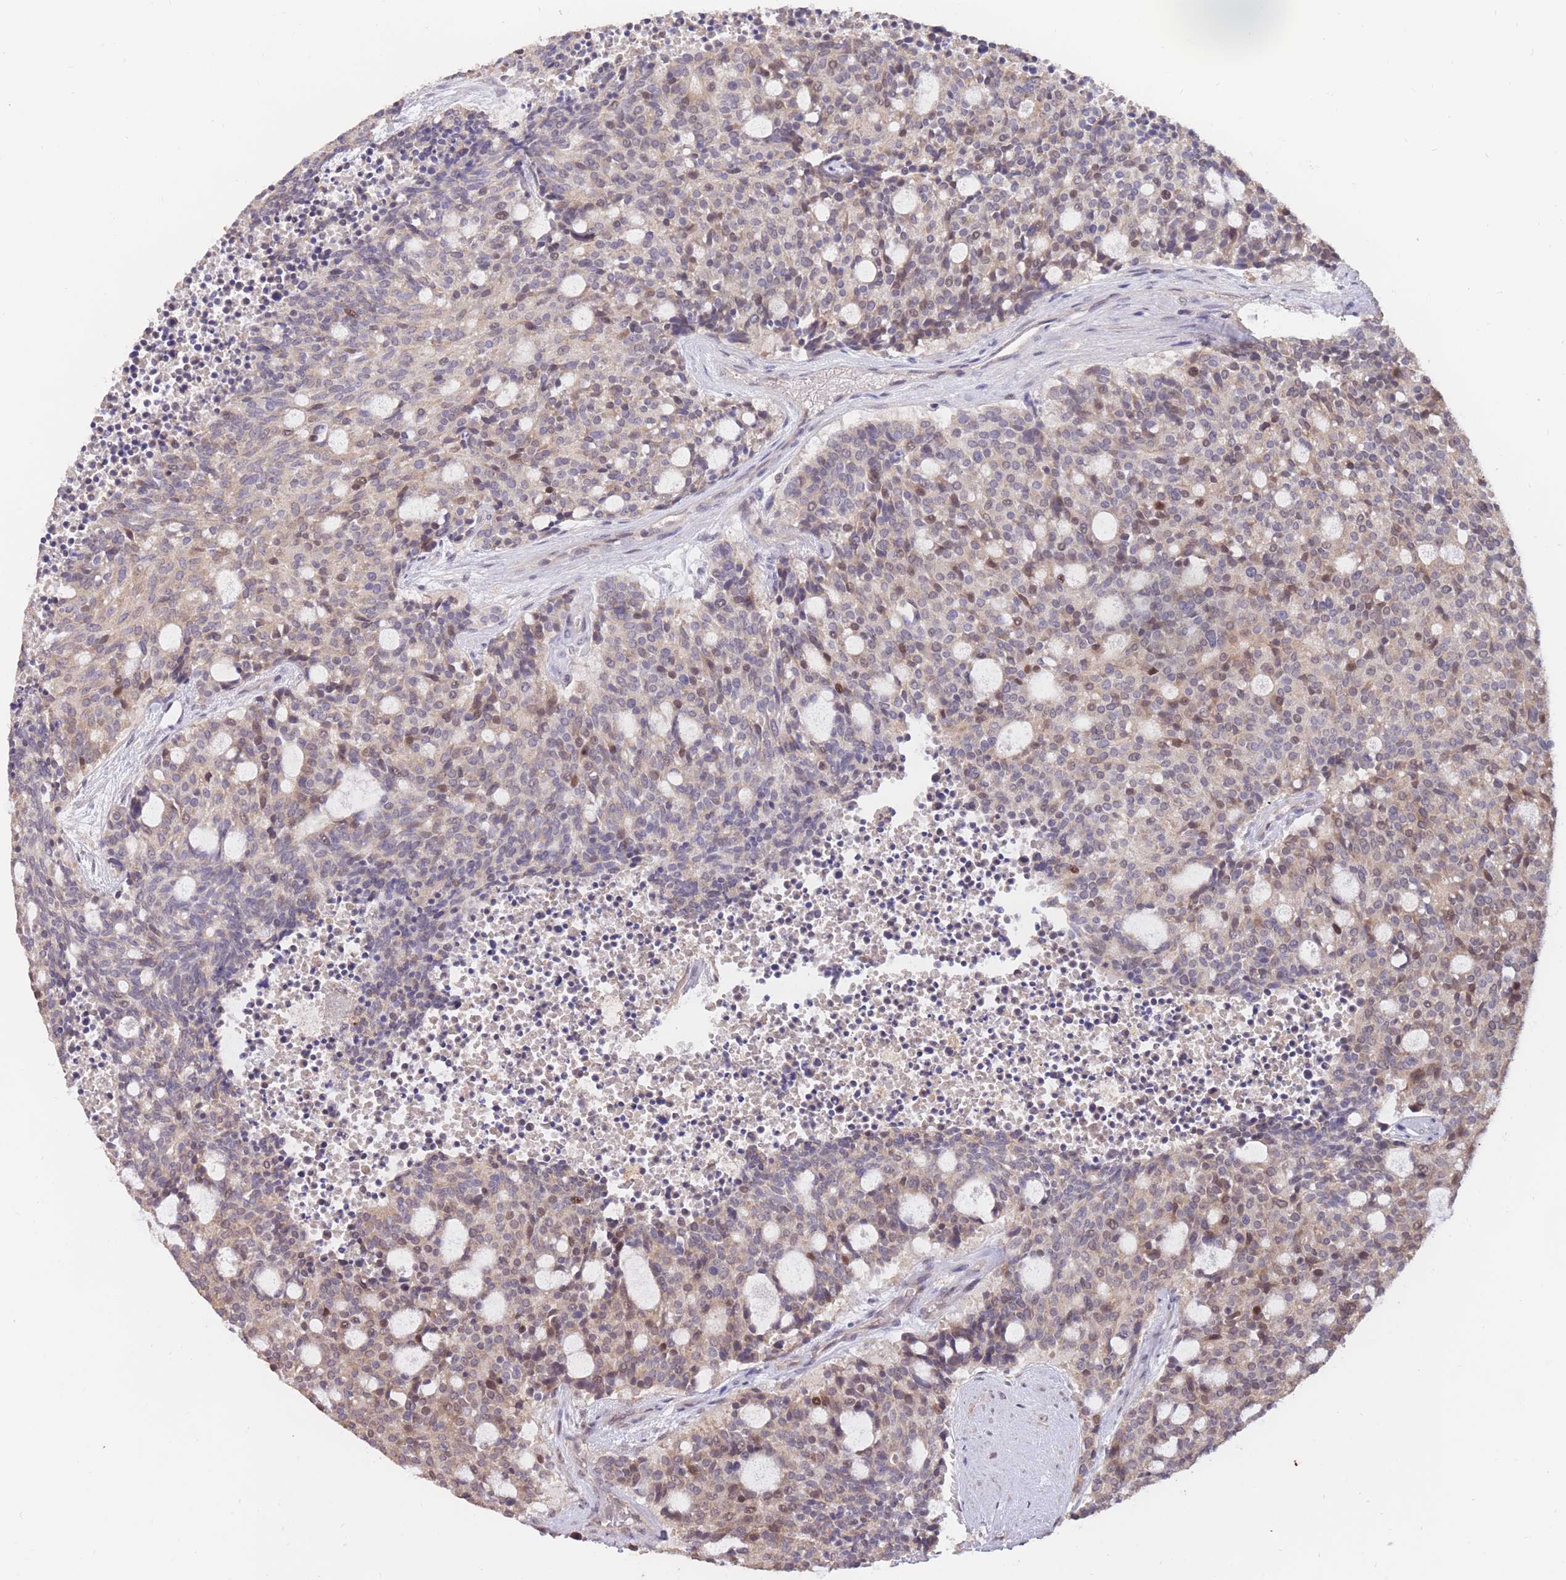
{"staining": {"intensity": "weak", "quantity": "<25%", "location": "cytoplasmic/membranous,nuclear"}, "tissue": "carcinoid", "cell_type": "Tumor cells", "image_type": "cancer", "snomed": [{"axis": "morphology", "description": "Carcinoid, malignant, NOS"}, {"axis": "topography", "description": "Pancreas"}], "caption": "IHC histopathology image of carcinoid stained for a protein (brown), which shows no expression in tumor cells. (Immunohistochemistry (ihc), brightfield microscopy, high magnification).", "gene": "RGS14", "patient": {"sex": "female", "age": 54}}